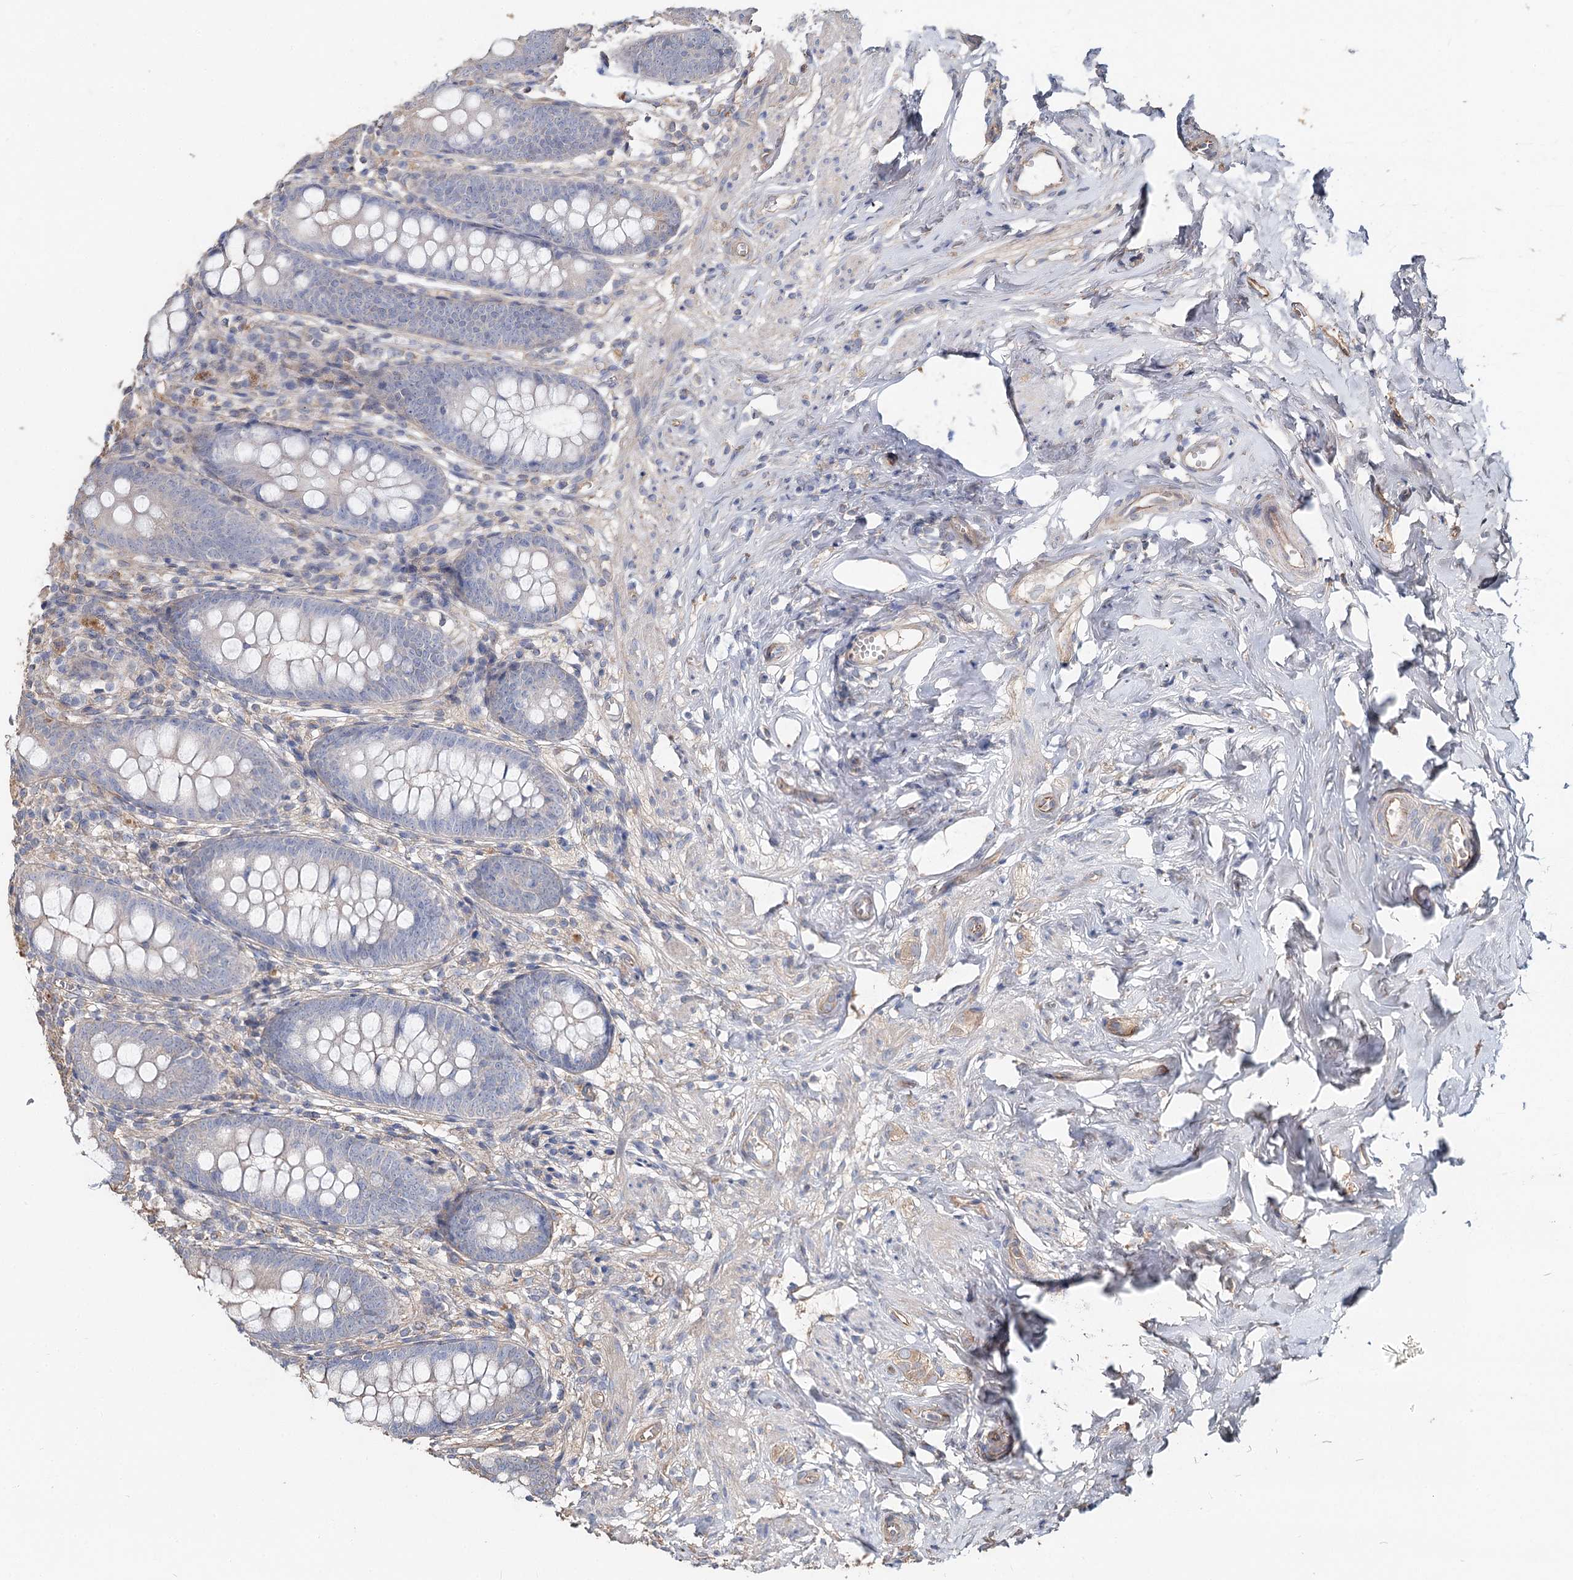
{"staining": {"intensity": "negative", "quantity": "none", "location": "none"}, "tissue": "appendix", "cell_type": "Glandular cells", "image_type": "normal", "snomed": [{"axis": "morphology", "description": "Normal tissue, NOS"}, {"axis": "topography", "description": "Appendix"}], "caption": "There is no significant positivity in glandular cells of appendix. (DAB (3,3'-diaminobenzidine) immunohistochemistry with hematoxylin counter stain).", "gene": "SPART", "patient": {"sex": "female", "age": 51}}